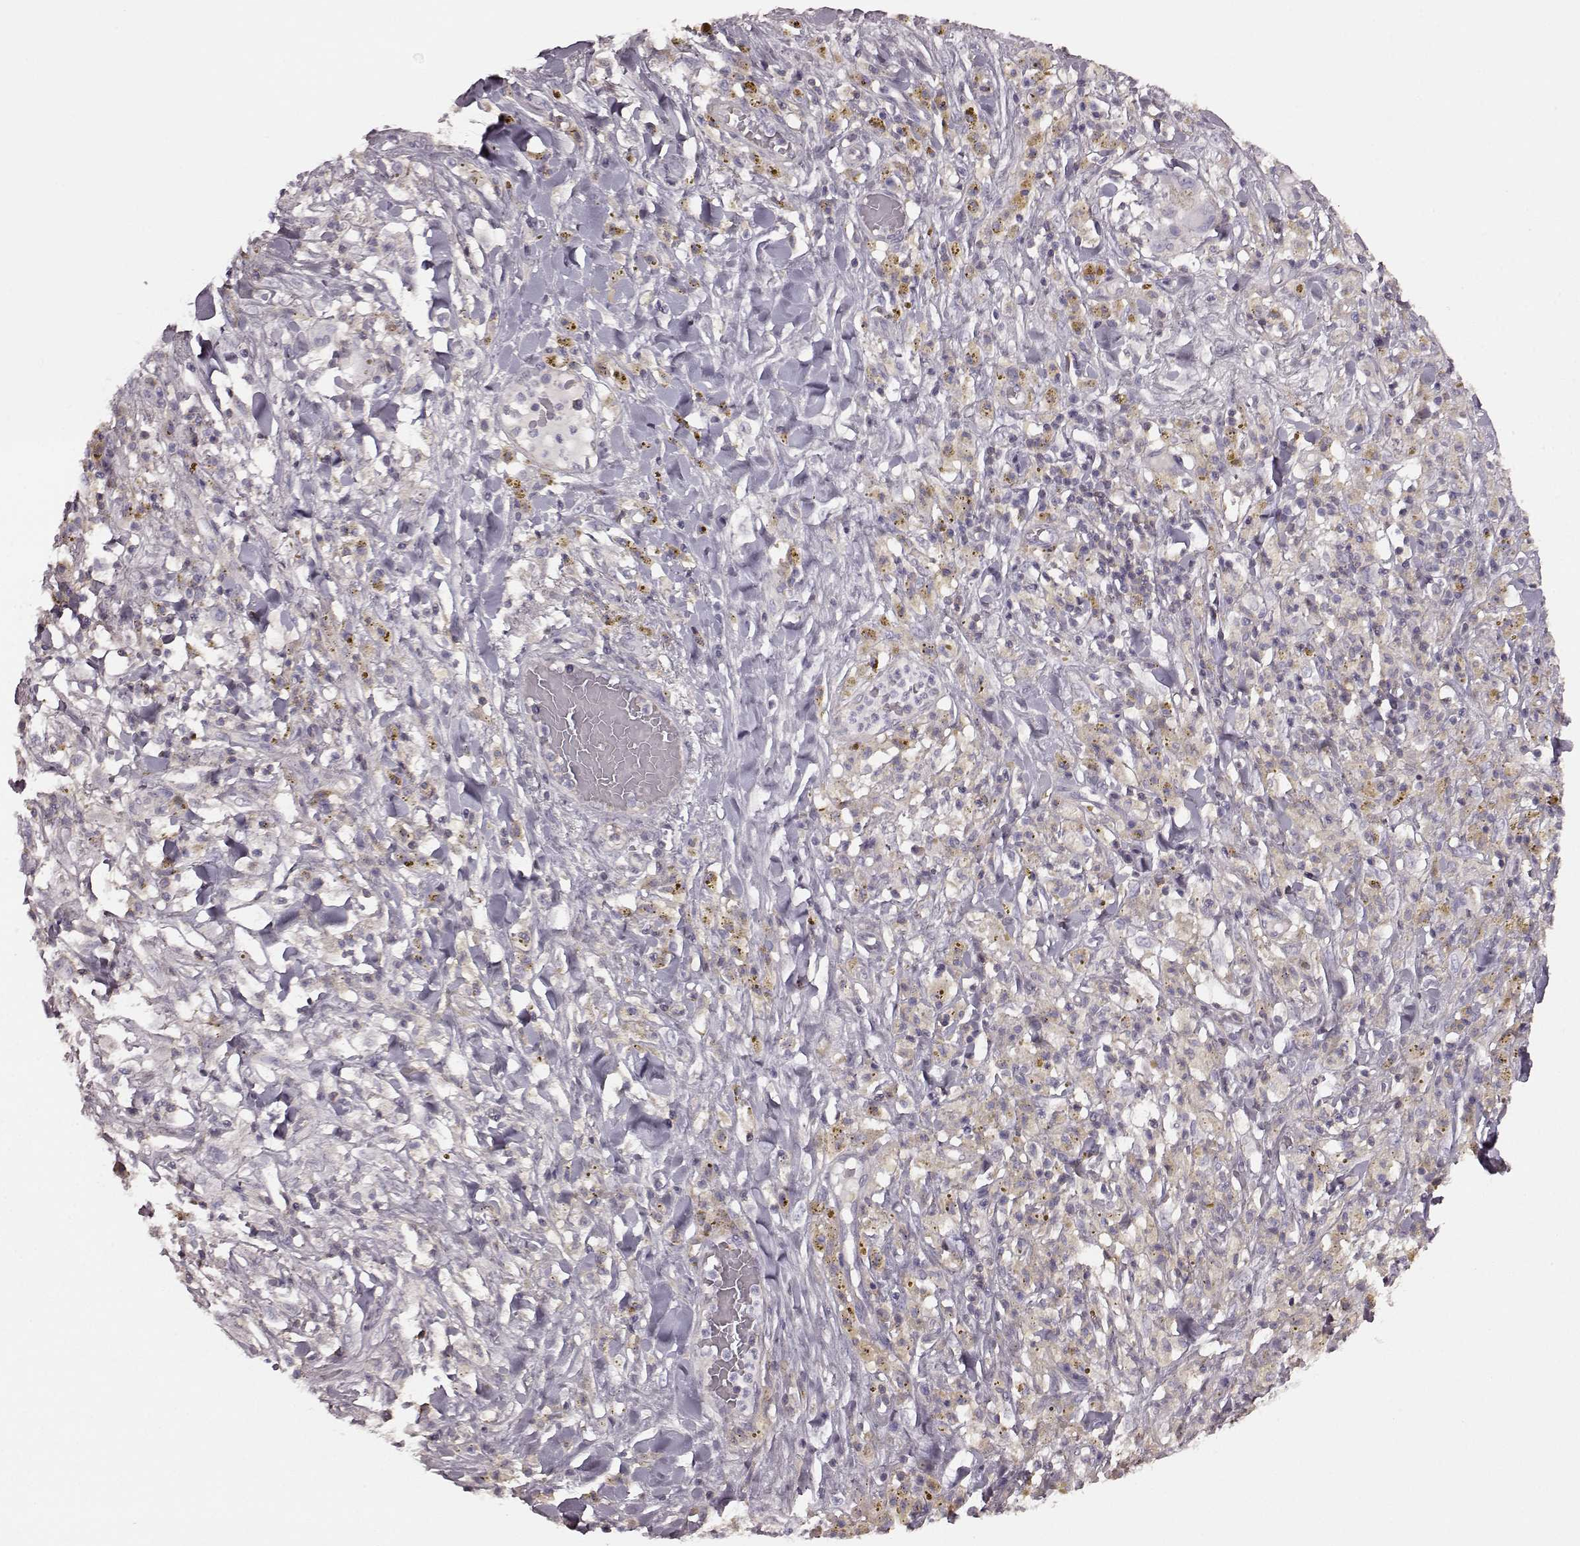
{"staining": {"intensity": "negative", "quantity": "none", "location": "none"}, "tissue": "melanoma", "cell_type": "Tumor cells", "image_type": "cancer", "snomed": [{"axis": "morphology", "description": "Malignant melanoma, NOS"}, {"axis": "topography", "description": "Skin"}], "caption": "Malignant melanoma was stained to show a protein in brown. There is no significant positivity in tumor cells.", "gene": "PDCD1", "patient": {"sex": "female", "age": 91}}